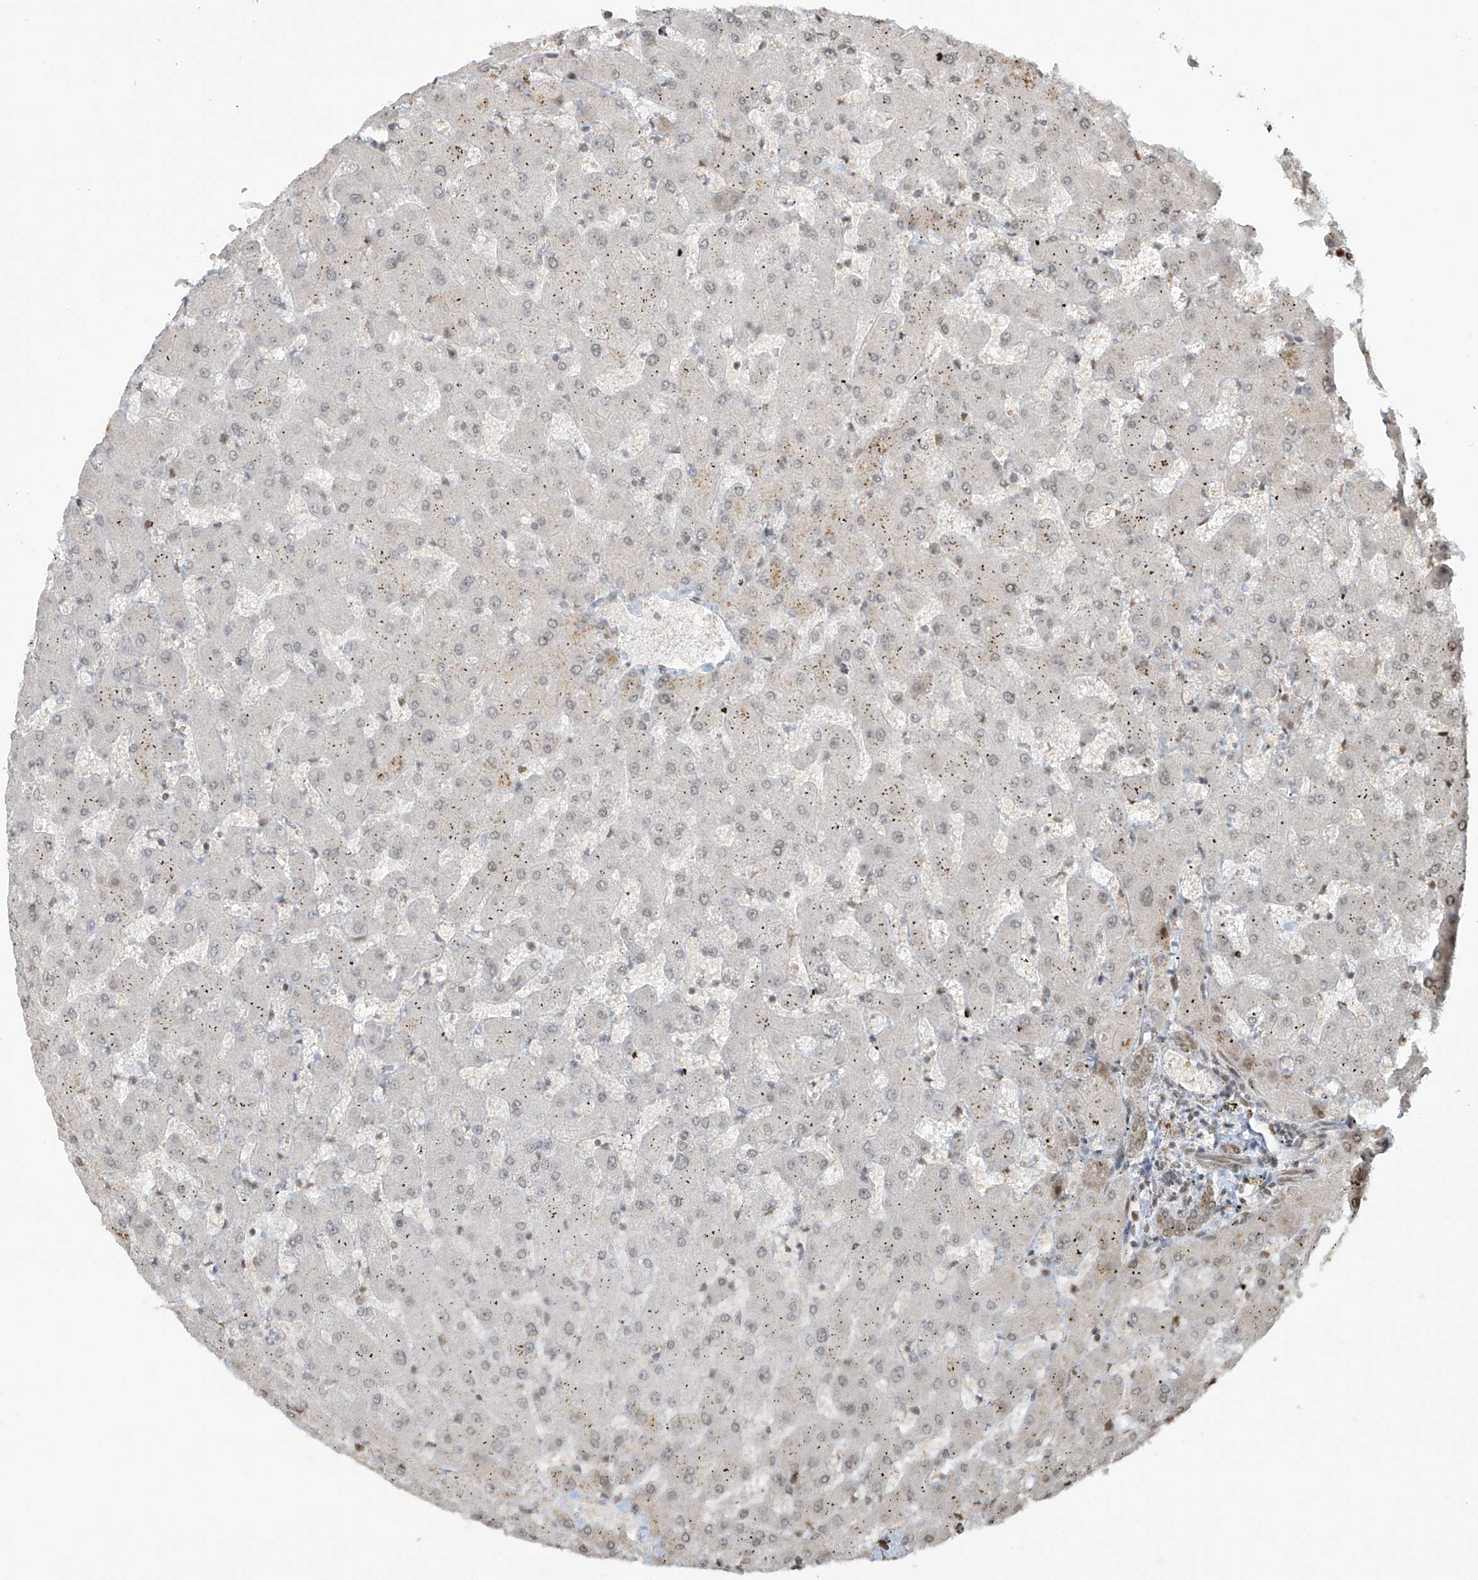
{"staining": {"intensity": "weak", "quantity": "25%-75%", "location": "nuclear"}, "tissue": "liver", "cell_type": "Cholangiocytes", "image_type": "normal", "snomed": [{"axis": "morphology", "description": "Normal tissue, NOS"}, {"axis": "topography", "description": "Liver"}], "caption": "Immunohistochemistry (DAB) staining of unremarkable liver exhibits weak nuclear protein staining in approximately 25%-75% of cholangiocytes. The staining was performed using DAB to visualize the protein expression in brown, while the nuclei were stained in blue with hematoxylin (Magnification: 20x).", "gene": "VMP1", "patient": {"sex": "female", "age": 63}}